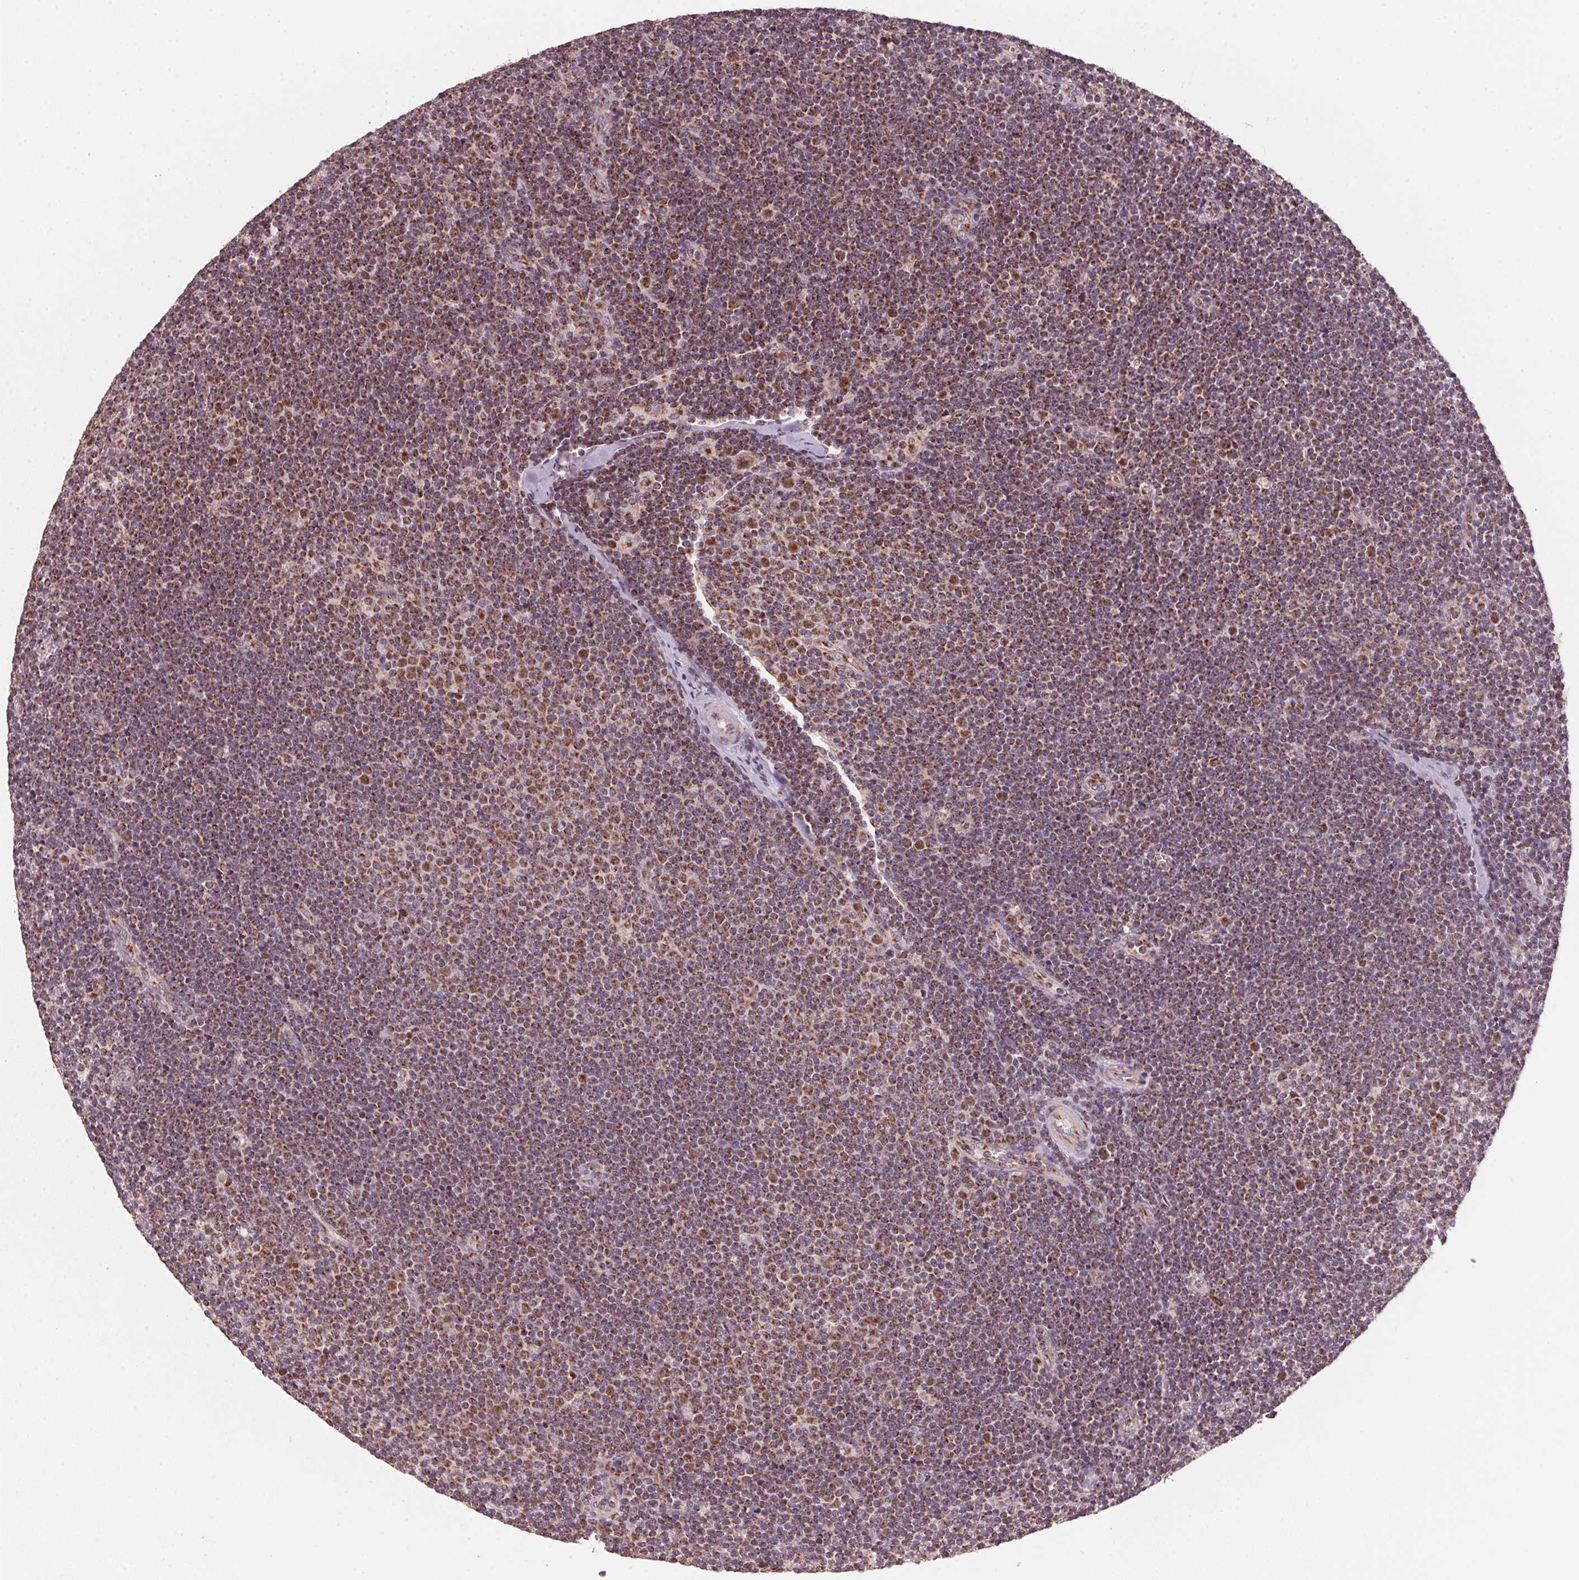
{"staining": {"intensity": "strong", "quantity": ">75%", "location": "cytoplasmic/membranous"}, "tissue": "lymphoma", "cell_type": "Tumor cells", "image_type": "cancer", "snomed": [{"axis": "morphology", "description": "Malignant lymphoma, non-Hodgkin's type, Low grade"}, {"axis": "topography", "description": "Lymph node"}], "caption": "About >75% of tumor cells in human low-grade malignant lymphoma, non-Hodgkin's type exhibit strong cytoplasmic/membranous protein expression as visualized by brown immunohistochemical staining.", "gene": "TOMM70", "patient": {"sex": "male", "age": 48}}